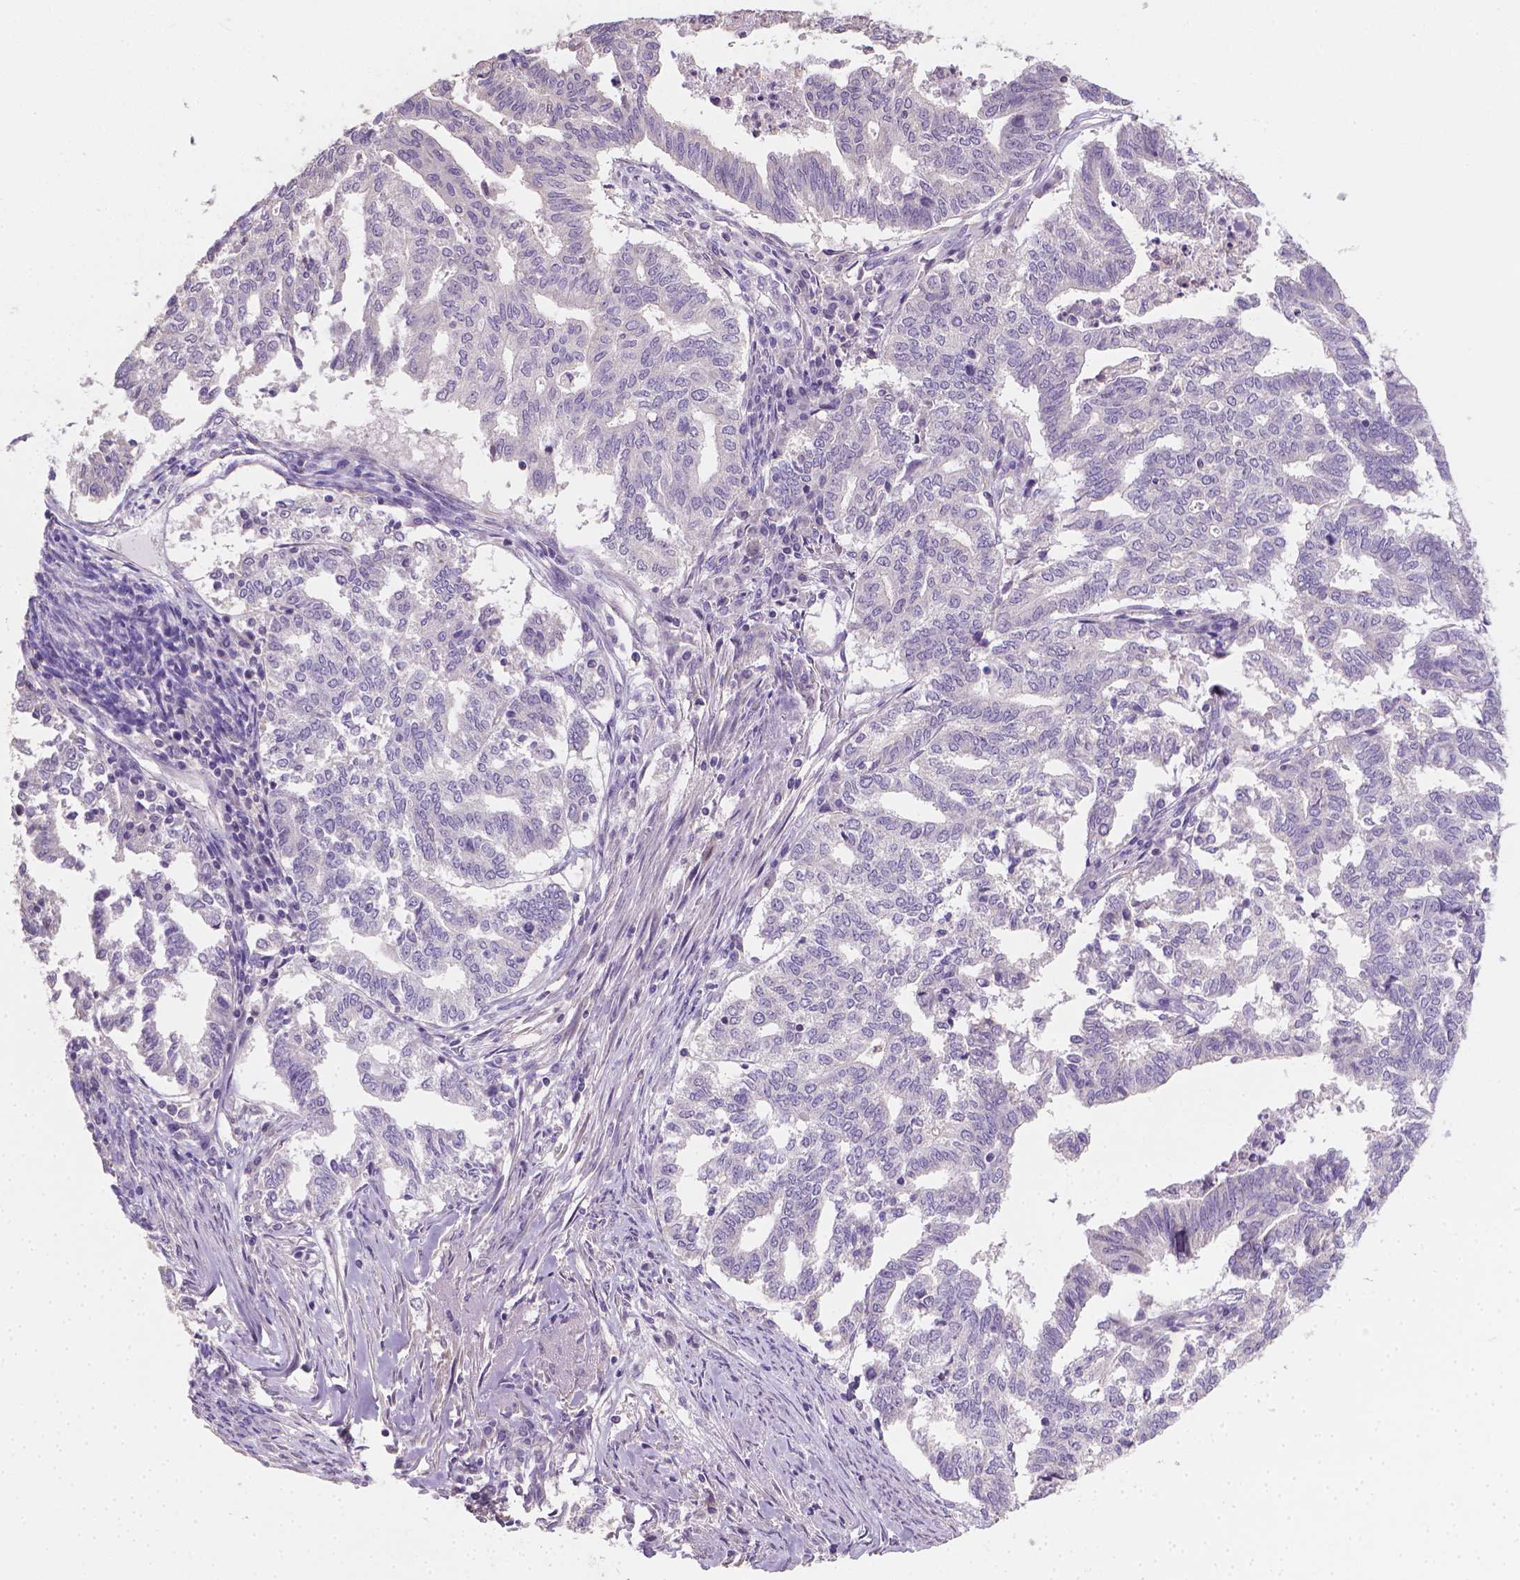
{"staining": {"intensity": "negative", "quantity": "none", "location": "none"}, "tissue": "endometrial cancer", "cell_type": "Tumor cells", "image_type": "cancer", "snomed": [{"axis": "morphology", "description": "Adenocarcinoma, NOS"}, {"axis": "topography", "description": "Endometrium"}], "caption": "Image shows no protein expression in tumor cells of endometrial cancer tissue. The staining was performed using DAB to visualize the protein expression in brown, while the nuclei were stained in blue with hematoxylin (Magnification: 20x).", "gene": "CATIP", "patient": {"sex": "female", "age": 79}}